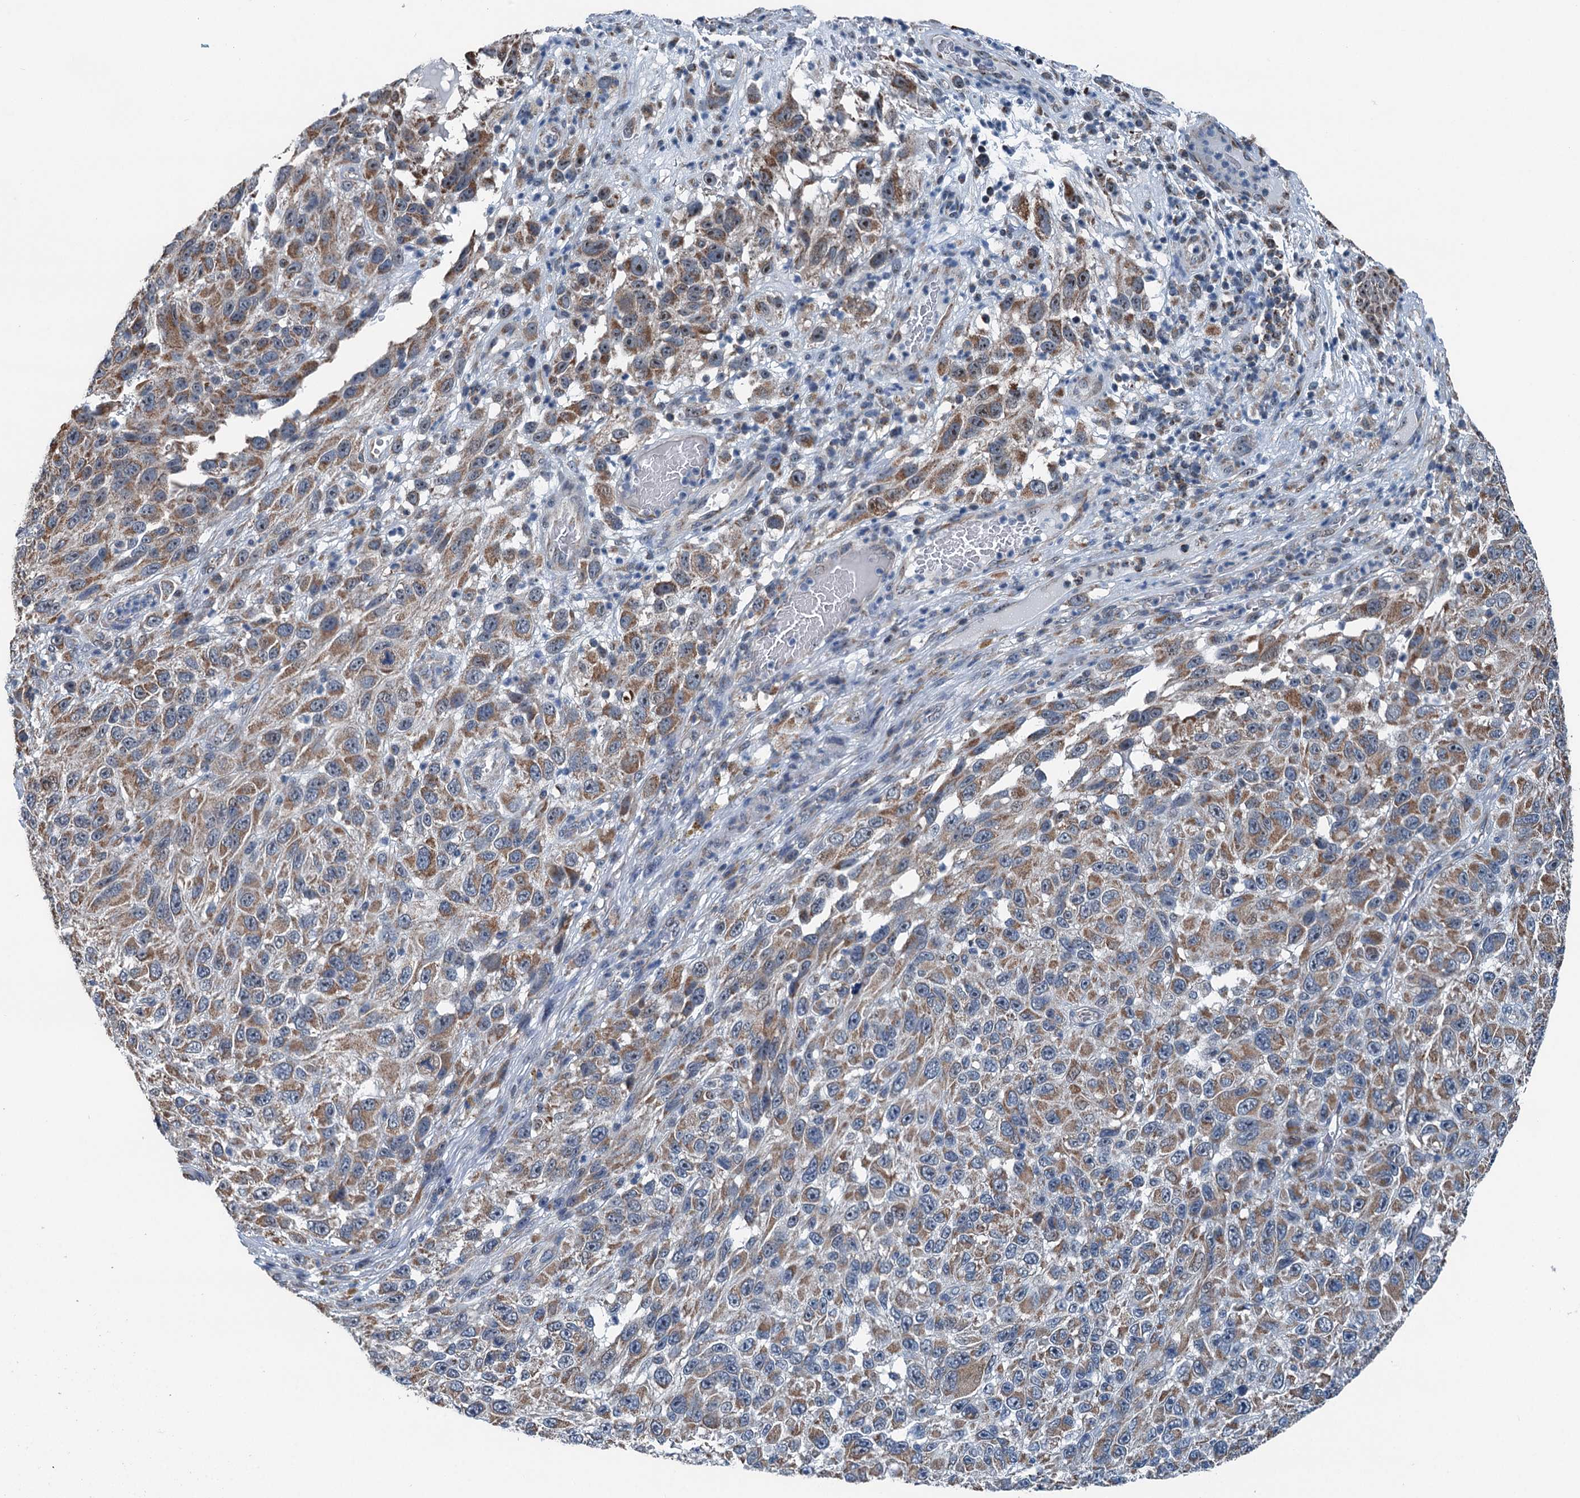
{"staining": {"intensity": "moderate", "quantity": ">75%", "location": "cytoplasmic/membranous"}, "tissue": "melanoma", "cell_type": "Tumor cells", "image_type": "cancer", "snomed": [{"axis": "morphology", "description": "Malignant melanoma, NOS"}, {"axis": "topography", "description": "Skin"}], "caption": "Melanoma stained with immunohistochemistry demonstrates moderate cytoplasmic/membranous positivity in approximately >75% of tumor cells. (brown staining indicates protein expression, while blue staining denotes nuclei).", "gene": "TRPT1", "patient": {"sex": "female", "age": 96}}